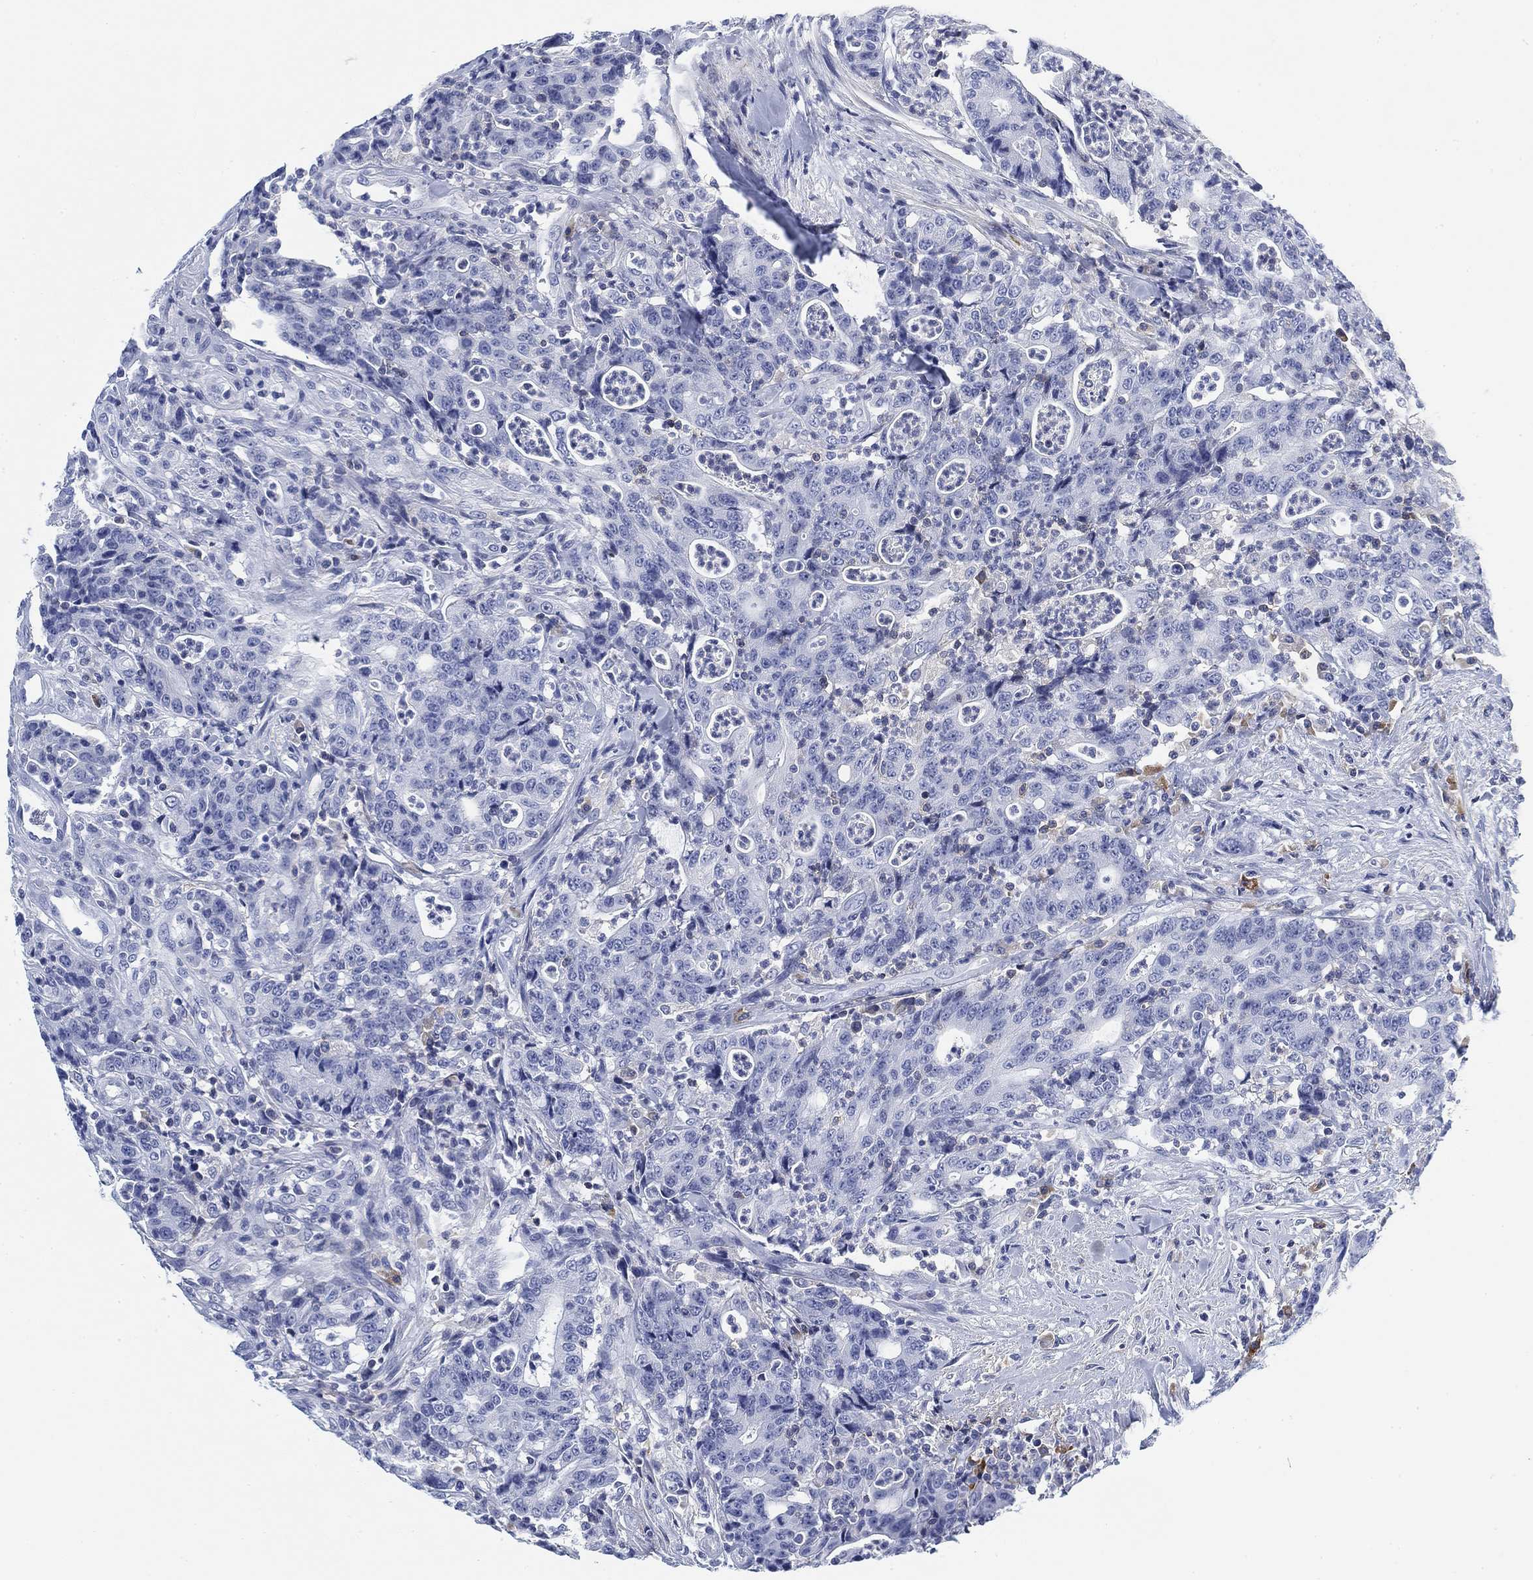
{"staining": {"intensity": "negative", "quantity": "none", "location": "none"}, "tissue": "colorectal cancer", "cell_type": "Tumor cells", "image_type": "cancer", "snomed": [{"axis": "morphology", "description": "Adenocarcinoma, NOS"}, {"axis": "topography", "description": "Colon"}], "caption": "Tumor cells show no significant protein staining in colorectal adenocarcinoma.", "gene": "FYB1", "patient": {"sex": "male", "age": 70}}